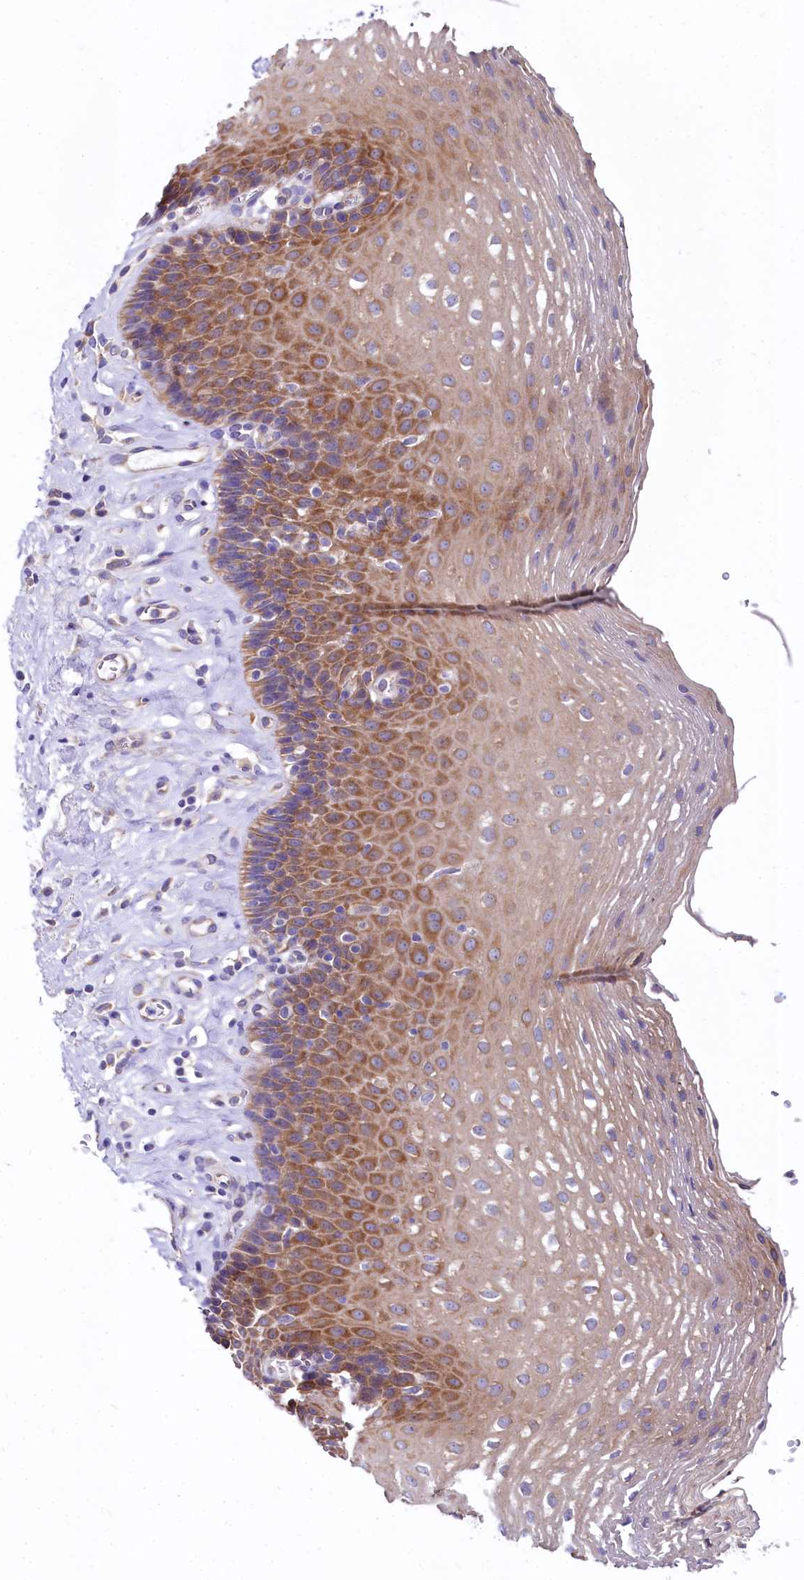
{"staining": {"intensity": "moderate", "quantity": ">75%", "location": "cytoplasmic/membranous"}, "tissue": "esophagus", "cell_type": "Squamous epithelial cells", "image_type": "normal", "snomed": [{"axis": "morphology", "description": "Normal tissue, NOS"}, {"axis": "topography", "description": "Esophagus"}], "caption": "A photomicrograph of human esophagus stained for a protein shows moderate cytoplasmic/membranous brown staining in squamous epithelial cells. (IHC, brightfield microscopy, high magnification).", "gene": "QARS1", "patient": {"sex": "female", "age": 66}}